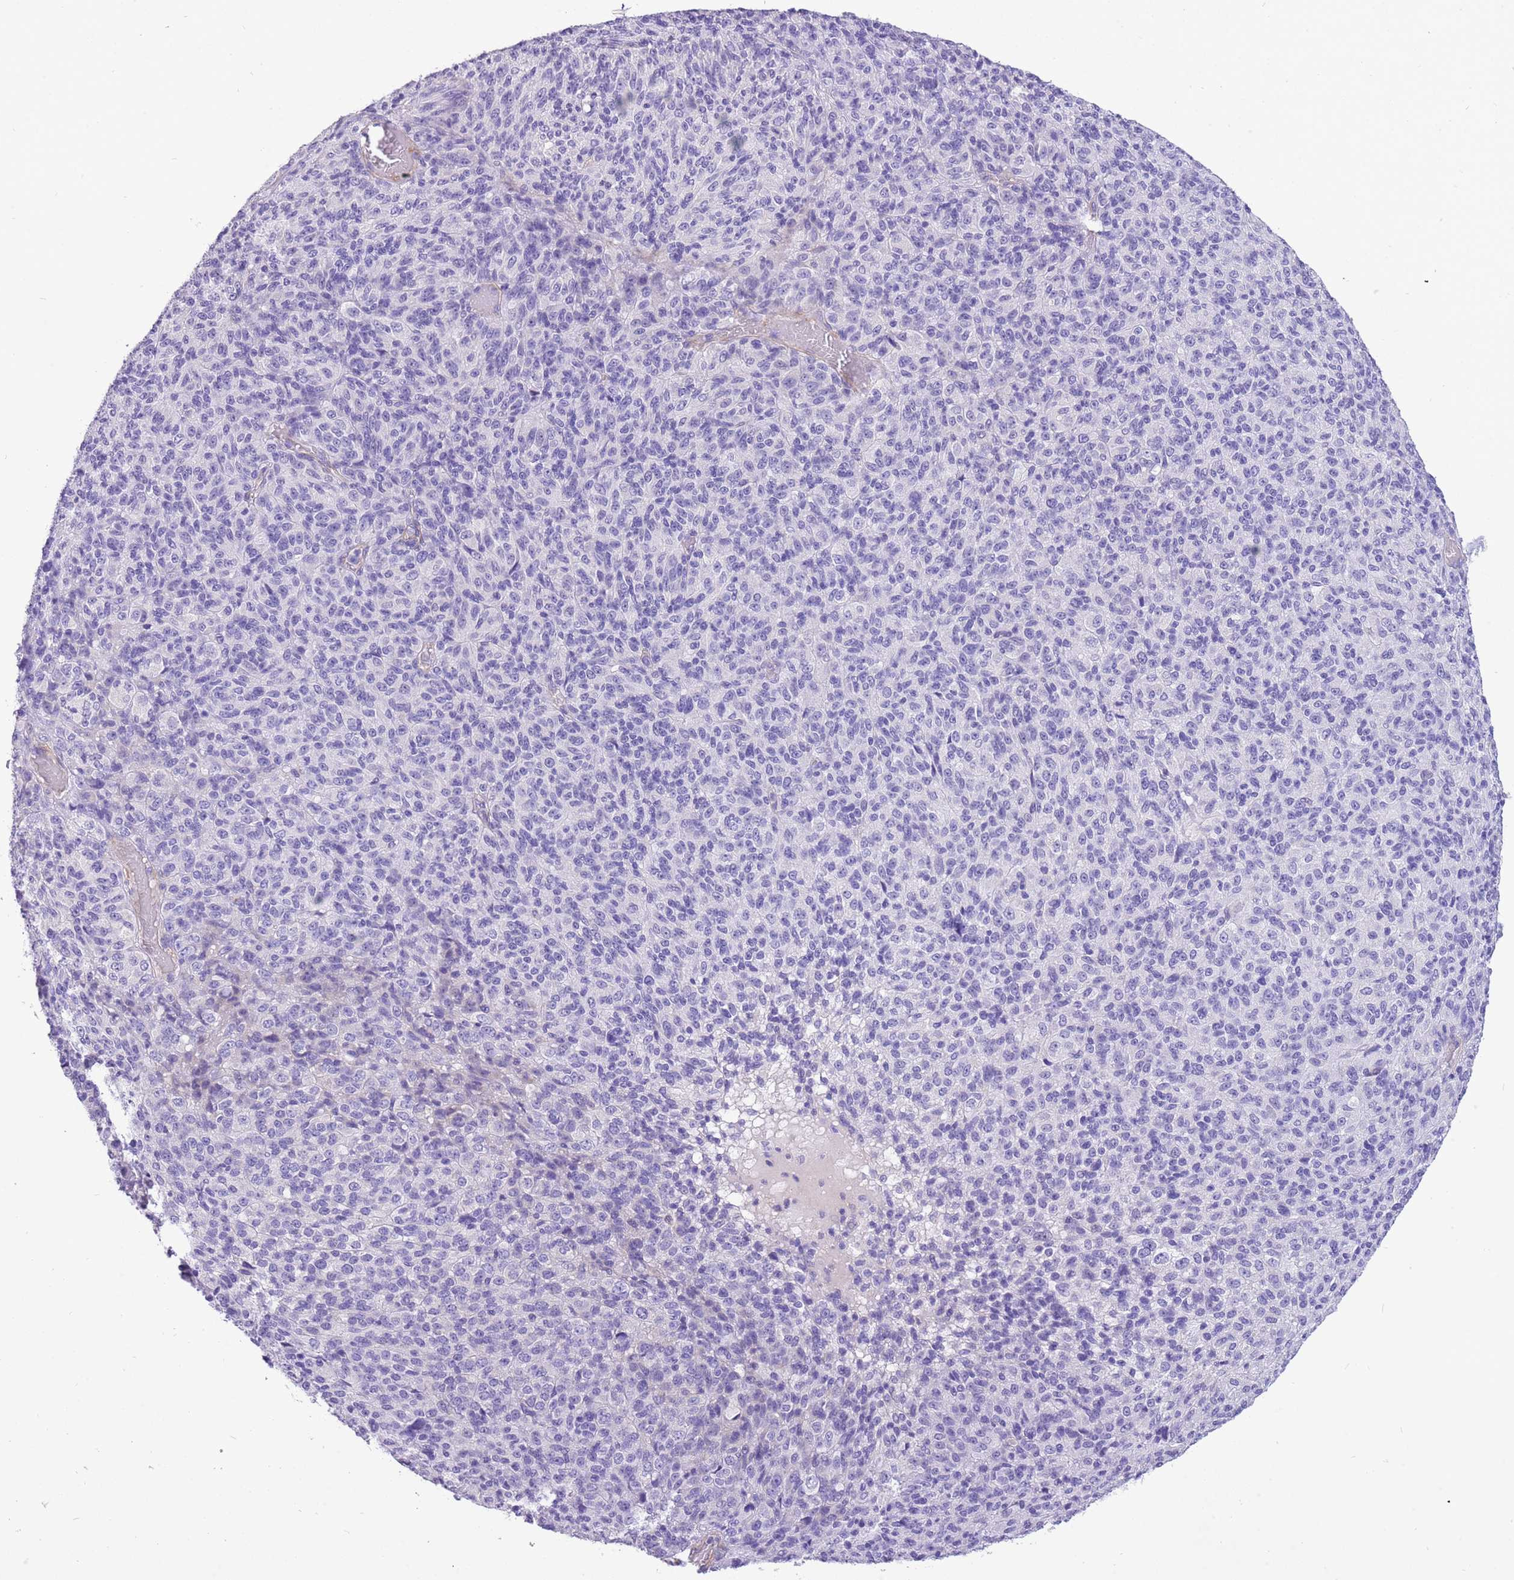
{"staining": {"intensity": "negative", "quantity": "none", "location": "none"}, "tissue": "melanoma", "cell_type": "Tumor cells", "image_type": "cancer", "snomed": [{"axis": "morphology", "description": "Malignant melanoma, Metastatic site"}, {"axis": "topography", "description": "Brain"}], "caption": "Protein analysis of malignant melanoma (metastatic site) demonstrates no significant positivity in tumor cells.", "gene": "KBTBD3", "patient": {"sex": "female", "age": 56}}